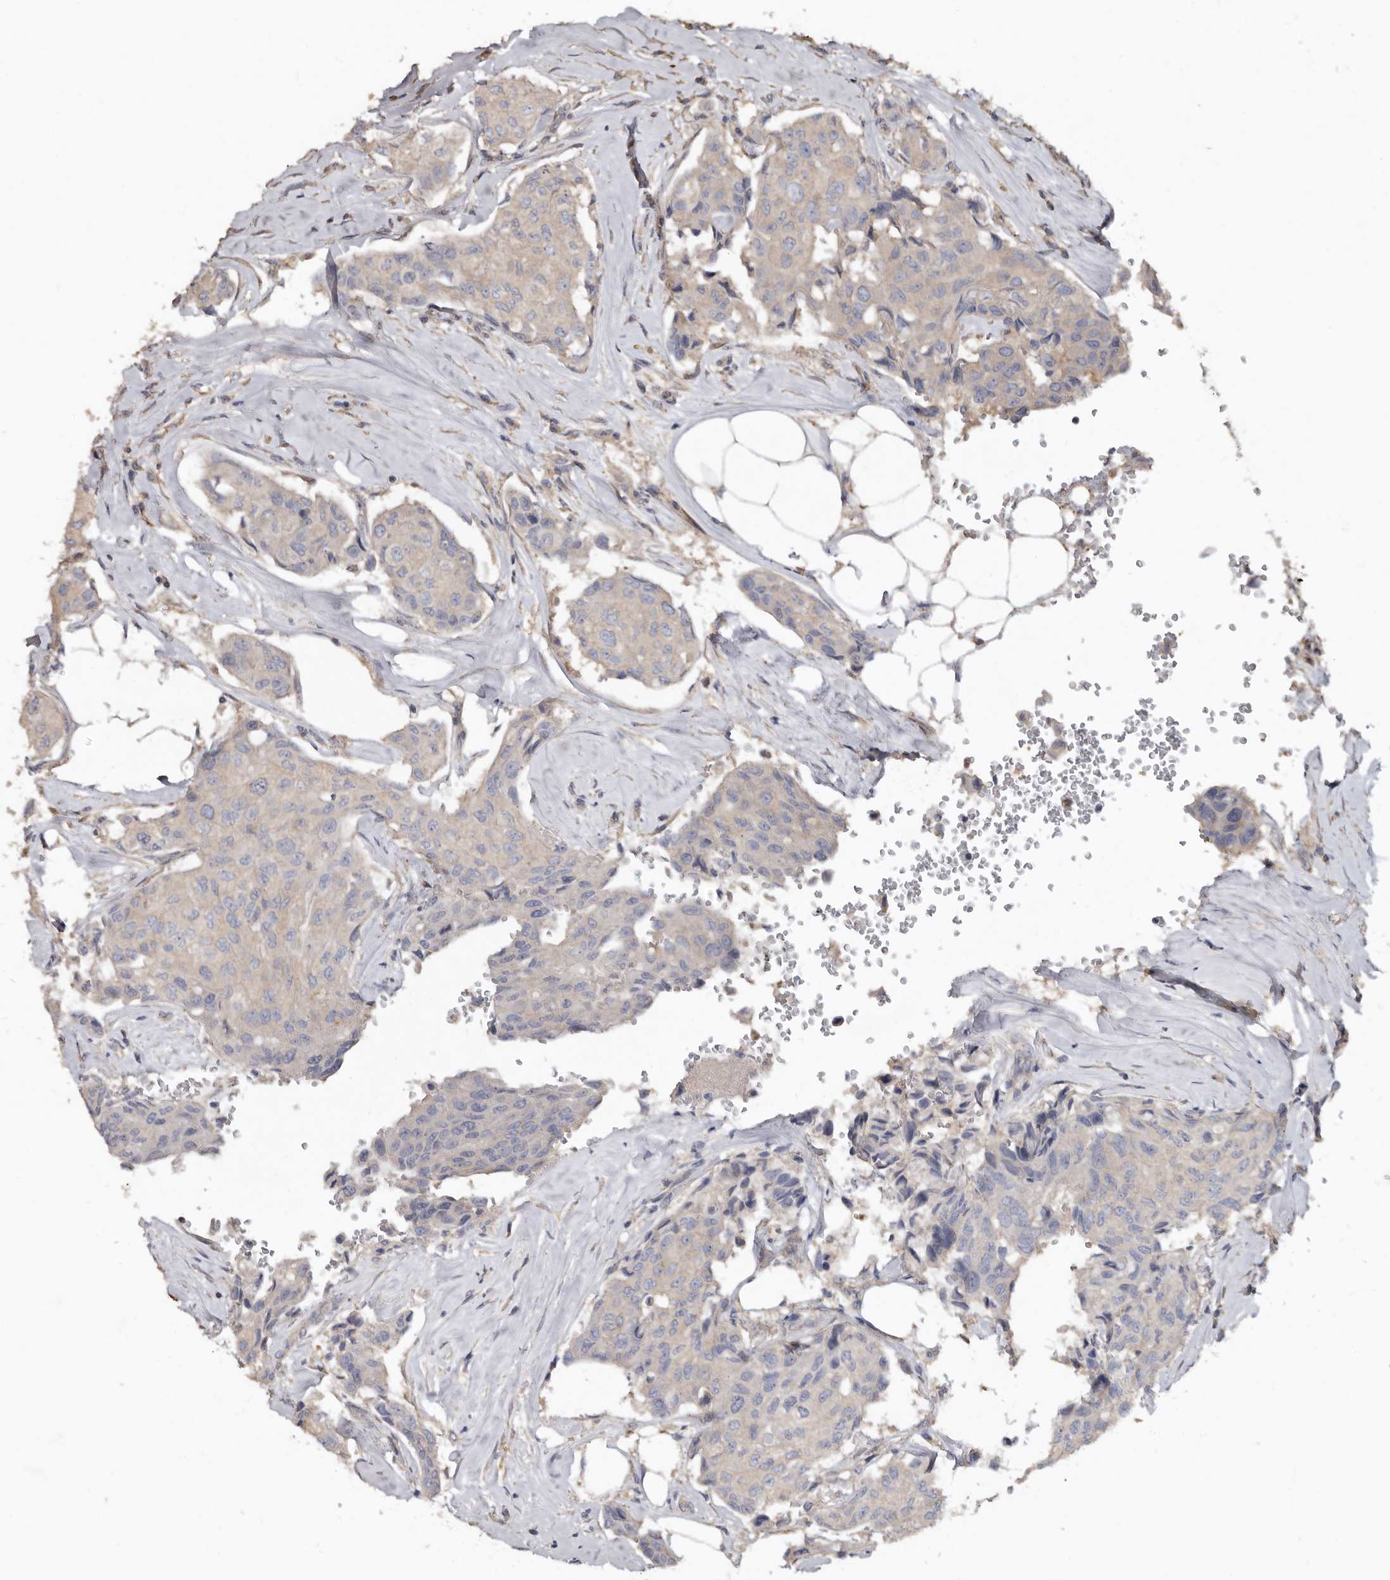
{"staining": {"intensity": "negative", "quantity": "none", "location": "none"}, "tissue": "breast cancer", "cell_type": "Tumor cells", "image_type": "cancer", "snomed": [{"axis": "morphology", "description": "Duct carcinoma"}, {"axis": "topography", "description": "Breast"}], "caption": "The photomicrograph reveals no staining of tumor cells in breast cancer (intraductal carcinoma).", "gene": "FLCN", "patient": {"sex": "female", "age": 80}}